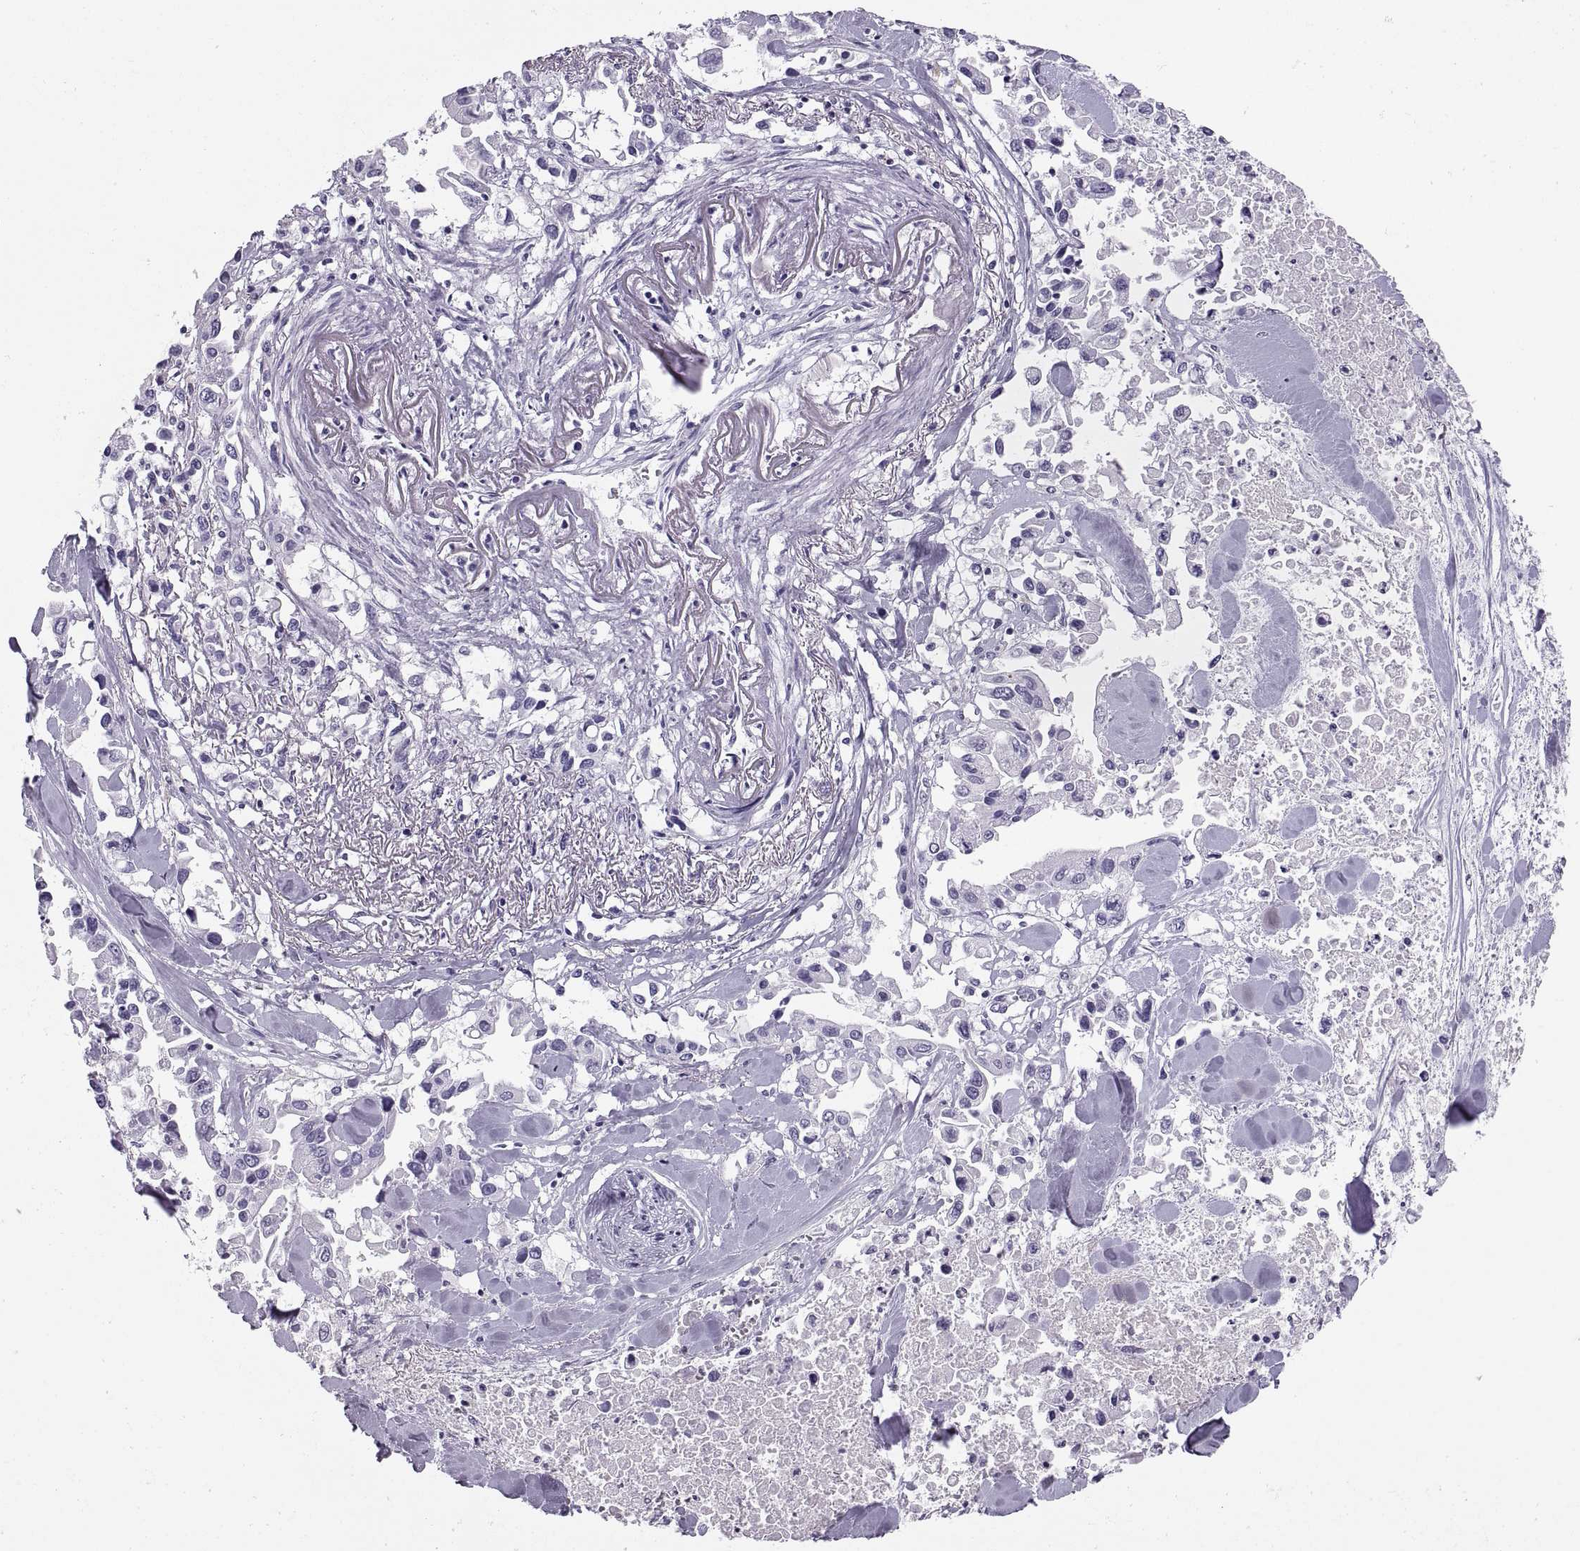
{"staining": {"intensity": "negative", "quantity": "none", "location": "none"}, "tissue": "pancreatic cancer", "cell_type": "Tumor cells", "image_type": "cancer", "snomed": [{"axis": "morphology", "description": "Adenocarcinoma, NOS"}, {"axis": "topography", "description": "Pancreas"}], "caption": "Pancreatic cancer was stained to show a protein in brown. There is no significant expression in tumor cells.", "gene": "QRICH2", "patient": {"sex": "female", "age": 83}}